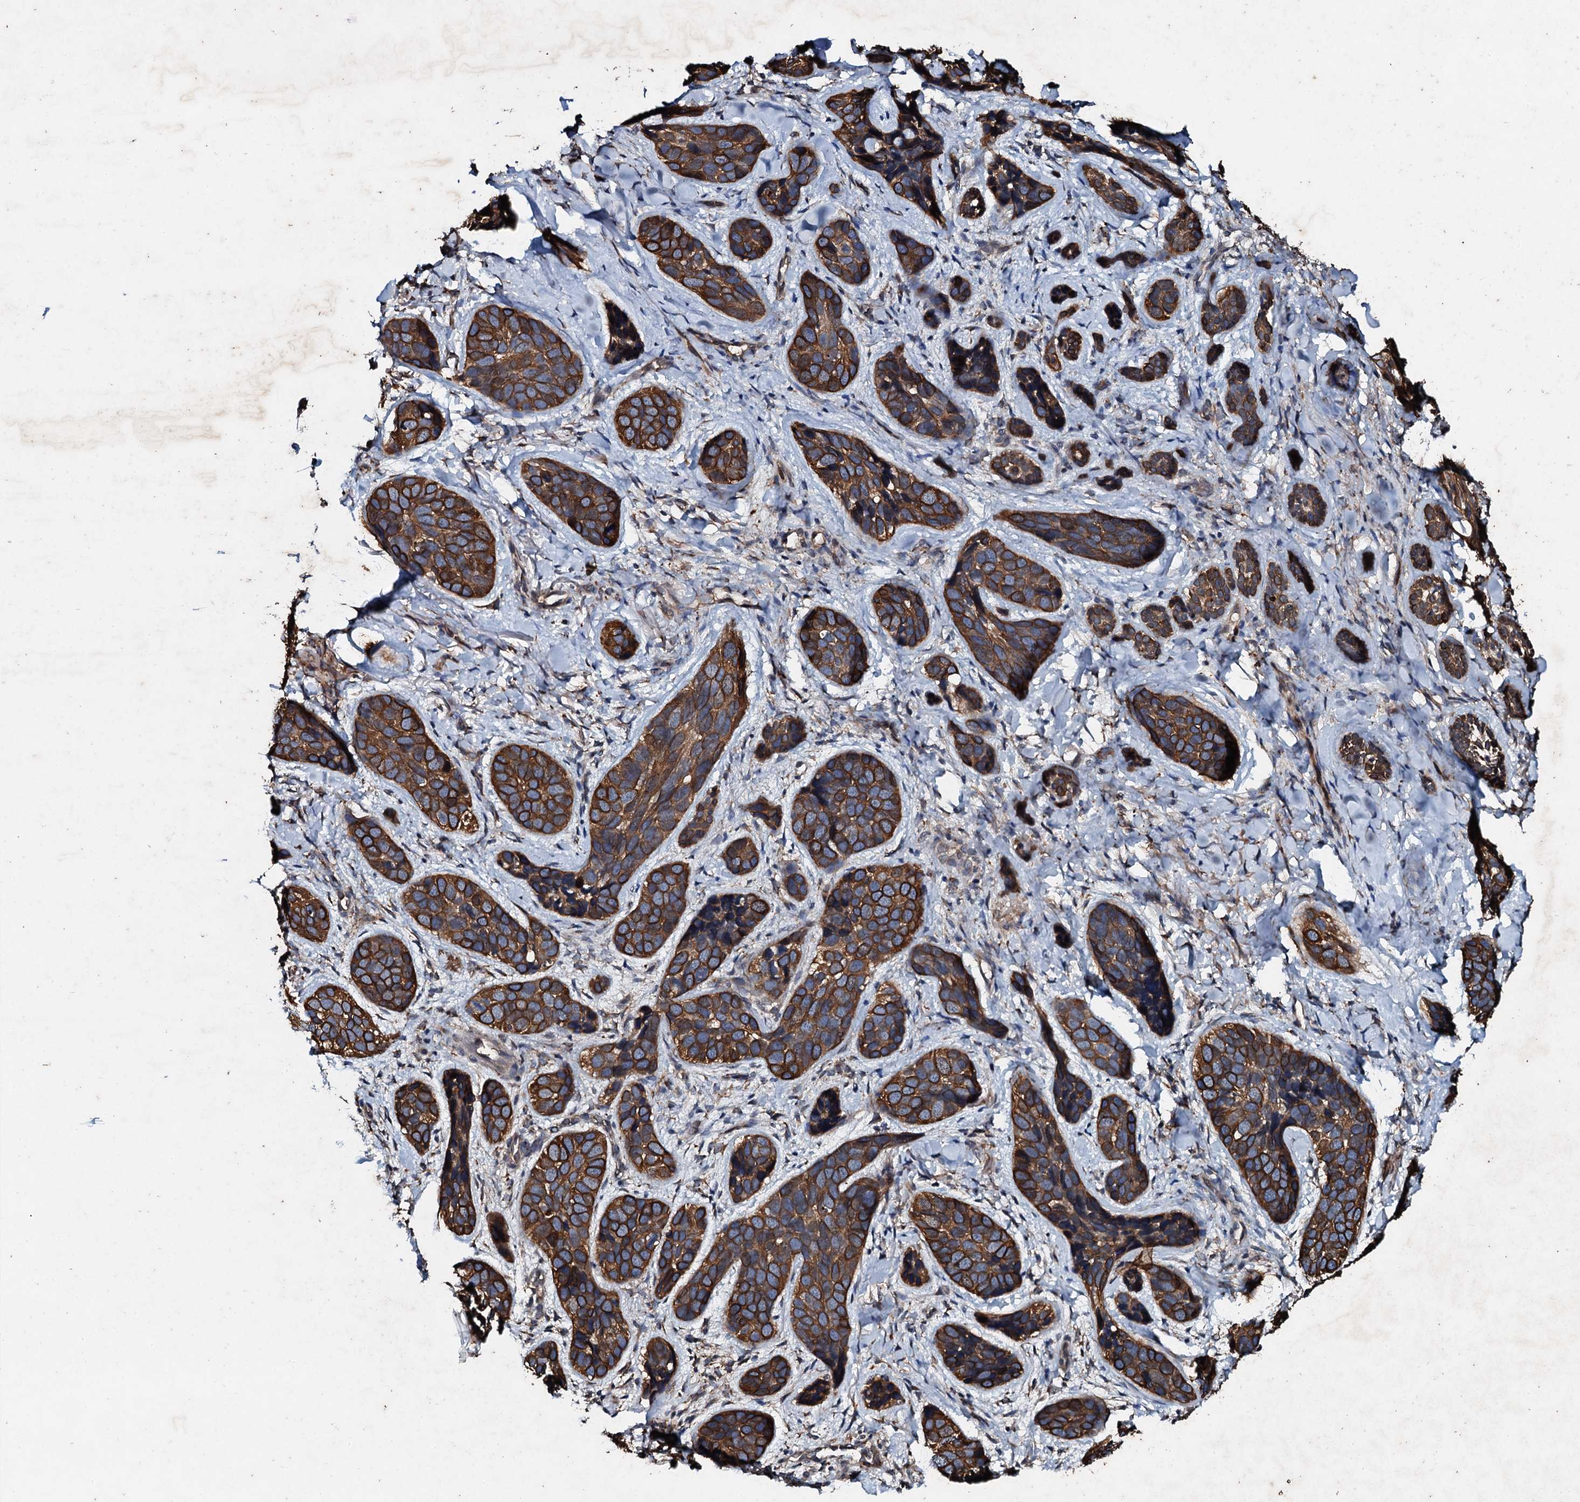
{"staining": {"intensity": "strong", "quantity": ">75%", "location": "cytoplasmic/membranous"}, "tissue": "skin cancer", "cell_type": "Tumor cells", "image_type": "cancer", "snomed": [{"axis": "morphology", "description": "Basal cell carcinoma"}, {"axis": "topography", "description": "Skin"}], "caption": "Basal cell carcinoma (skin) stained for a protein shows strong cytoplasmic/membranous positivity in tumor cells.", "gene": "ADAMTS10", "patient": {"sex": "male", "age": 71}}